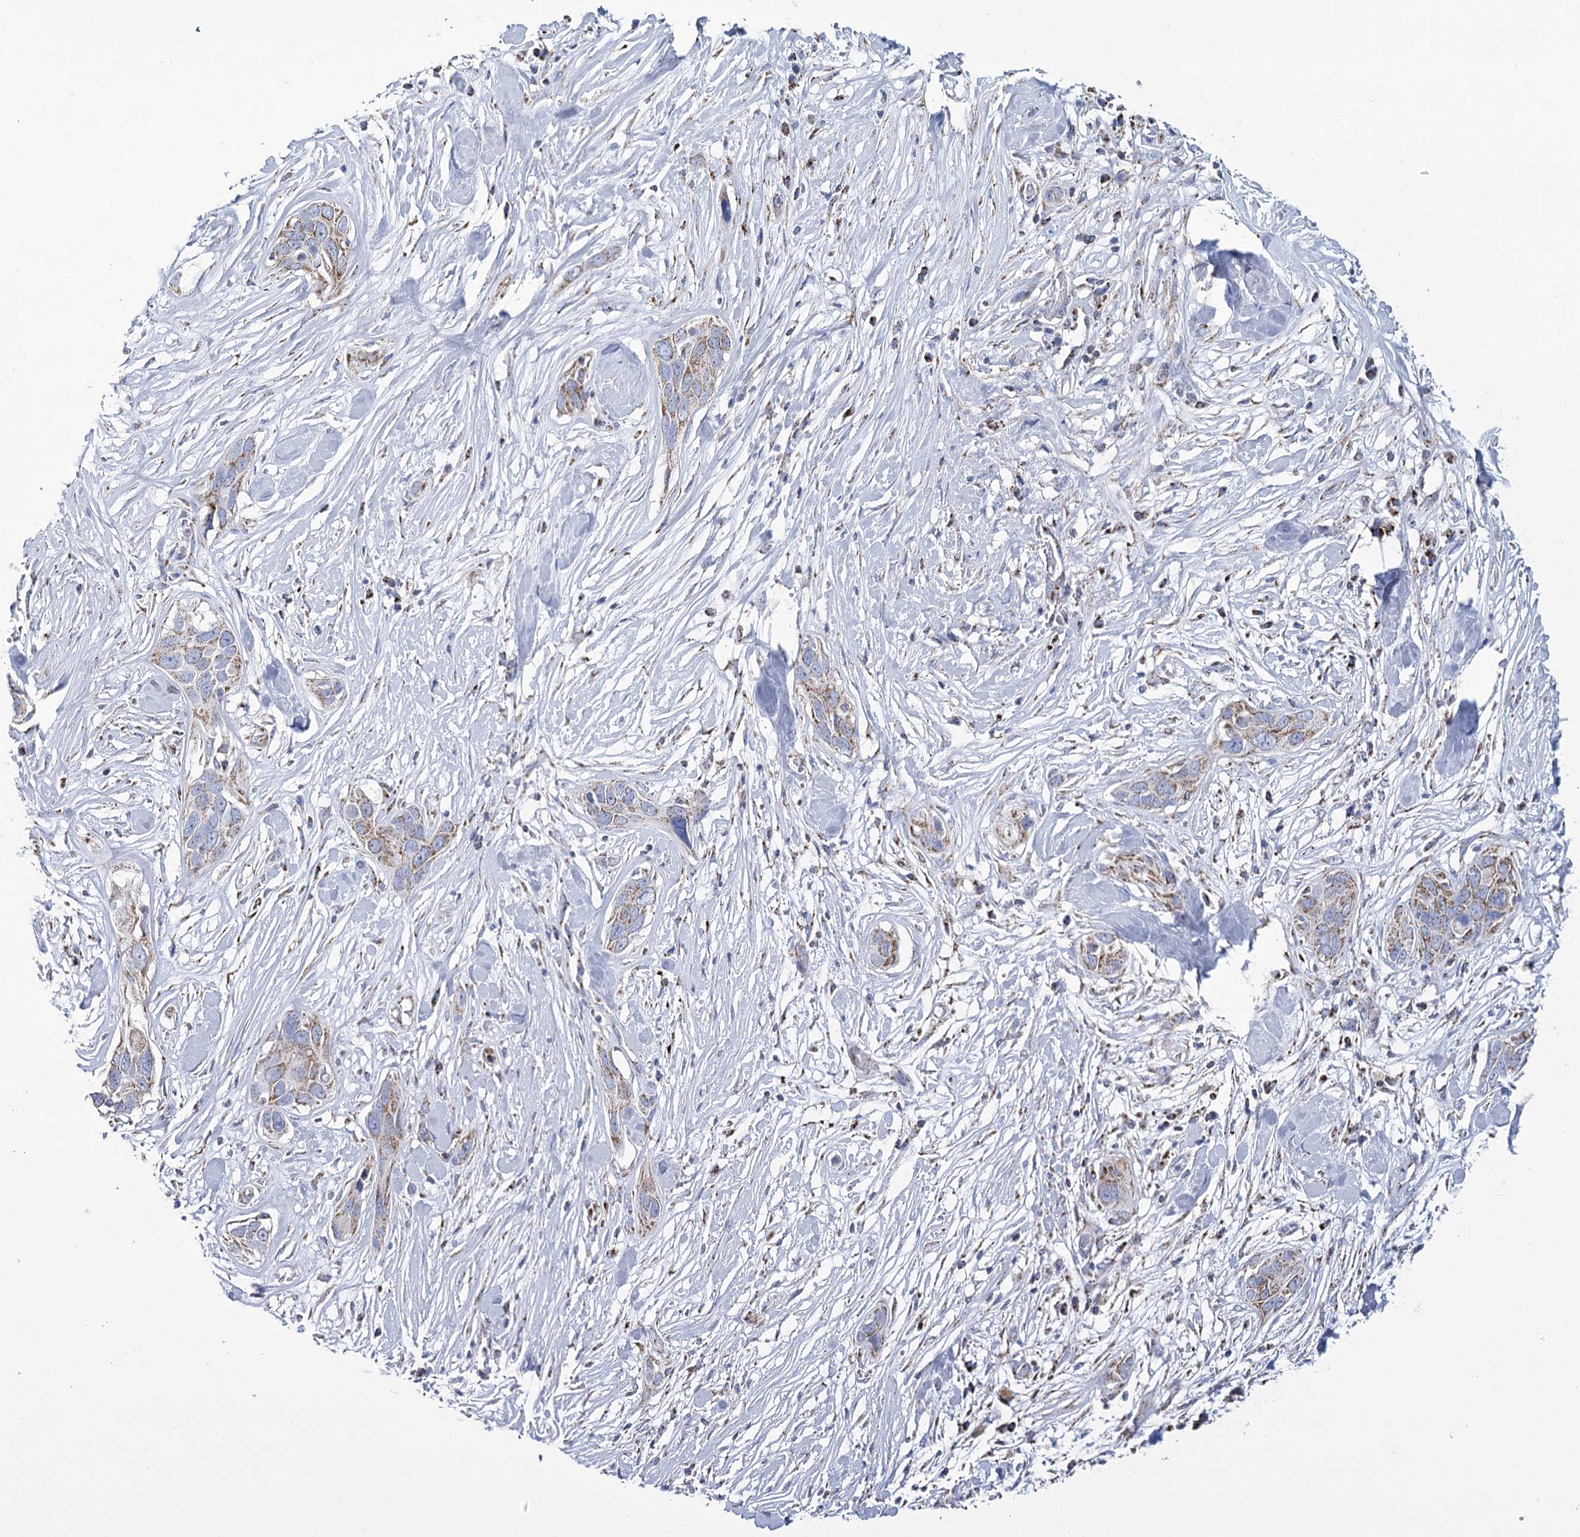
{"staining": {"intensity": "moderate", "quantity": ">75%", "location": "cytoplasmic/membranous"}, "tissue": "pancreatic cancer", "cell_type": "Tumor cells", "image_type": "cancer", "snomed": [{"axis": "morphology", "description": "Adenocarcinoma, NOS"}, {"axis": "topography", "description": "Pancreas"}], "caption": "The micrograph displays a brown stain indicating the presence of a protein in the cytoplasmic/membranous of tumor cells in pancreatic cancer.", "gene": "PDHB", "patient": {"sex": "female", "age": 60}}